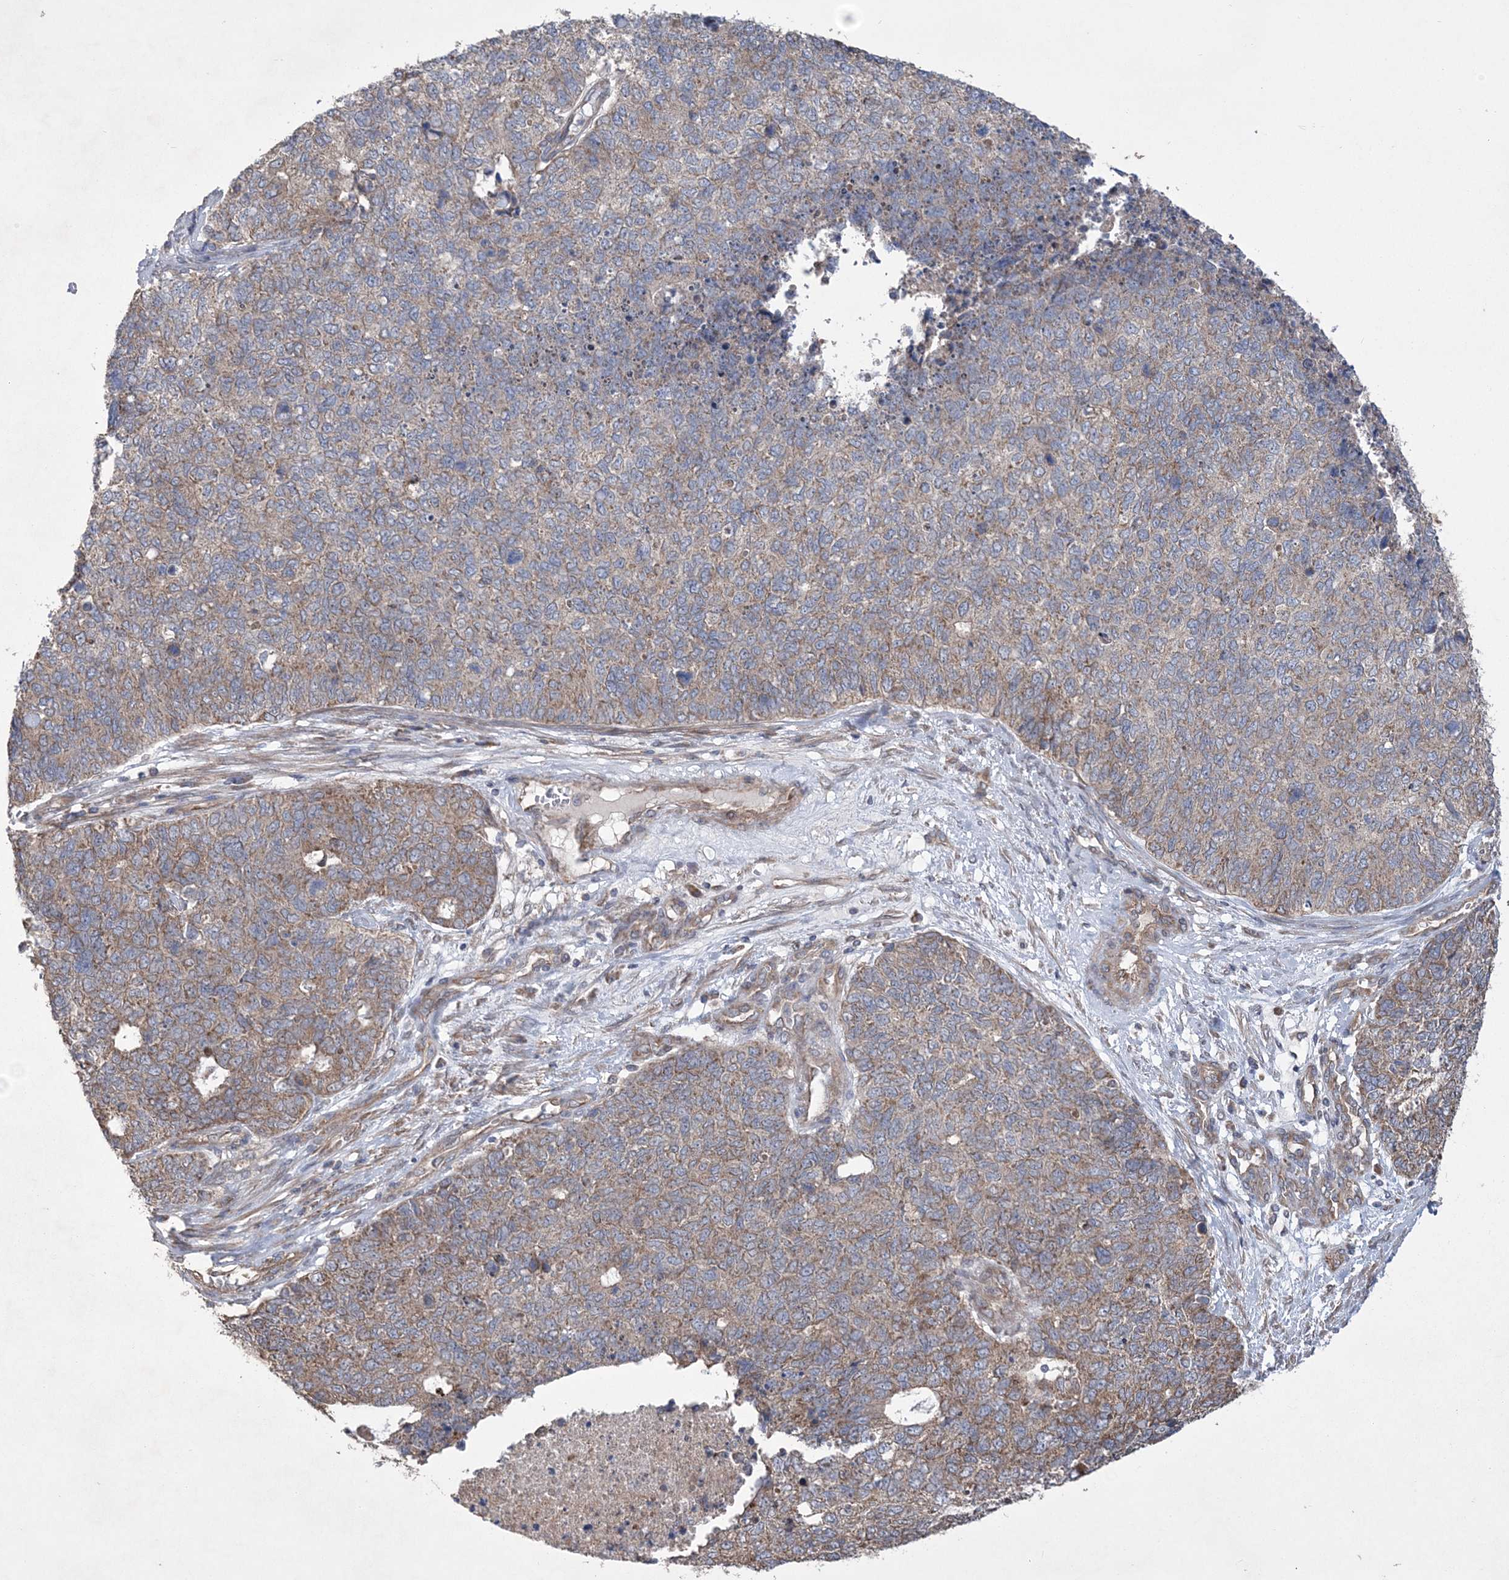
{"staining": {"intensity": "weak", "quantity": "25%-75%", "location": "cytoplasmic/membranous"}, "tissue": "cervical cancer", "cell_type": "Tumor cells", "image_type": "cancer", "snomed": [{"axis": "morphology", "description": "Squamous cell carcinoma, NOS"}, {"axis": "topography", "description": "Cervix"}], "caption": "The micrograph exhibits staining of squamous cell carcinoma (cervical), revealing weak cytoplasmic/membranous protein staining (brown color) within tumor cells.", "gene": "MTRF1L", "patient": {"sex": "female", "age": 63}}